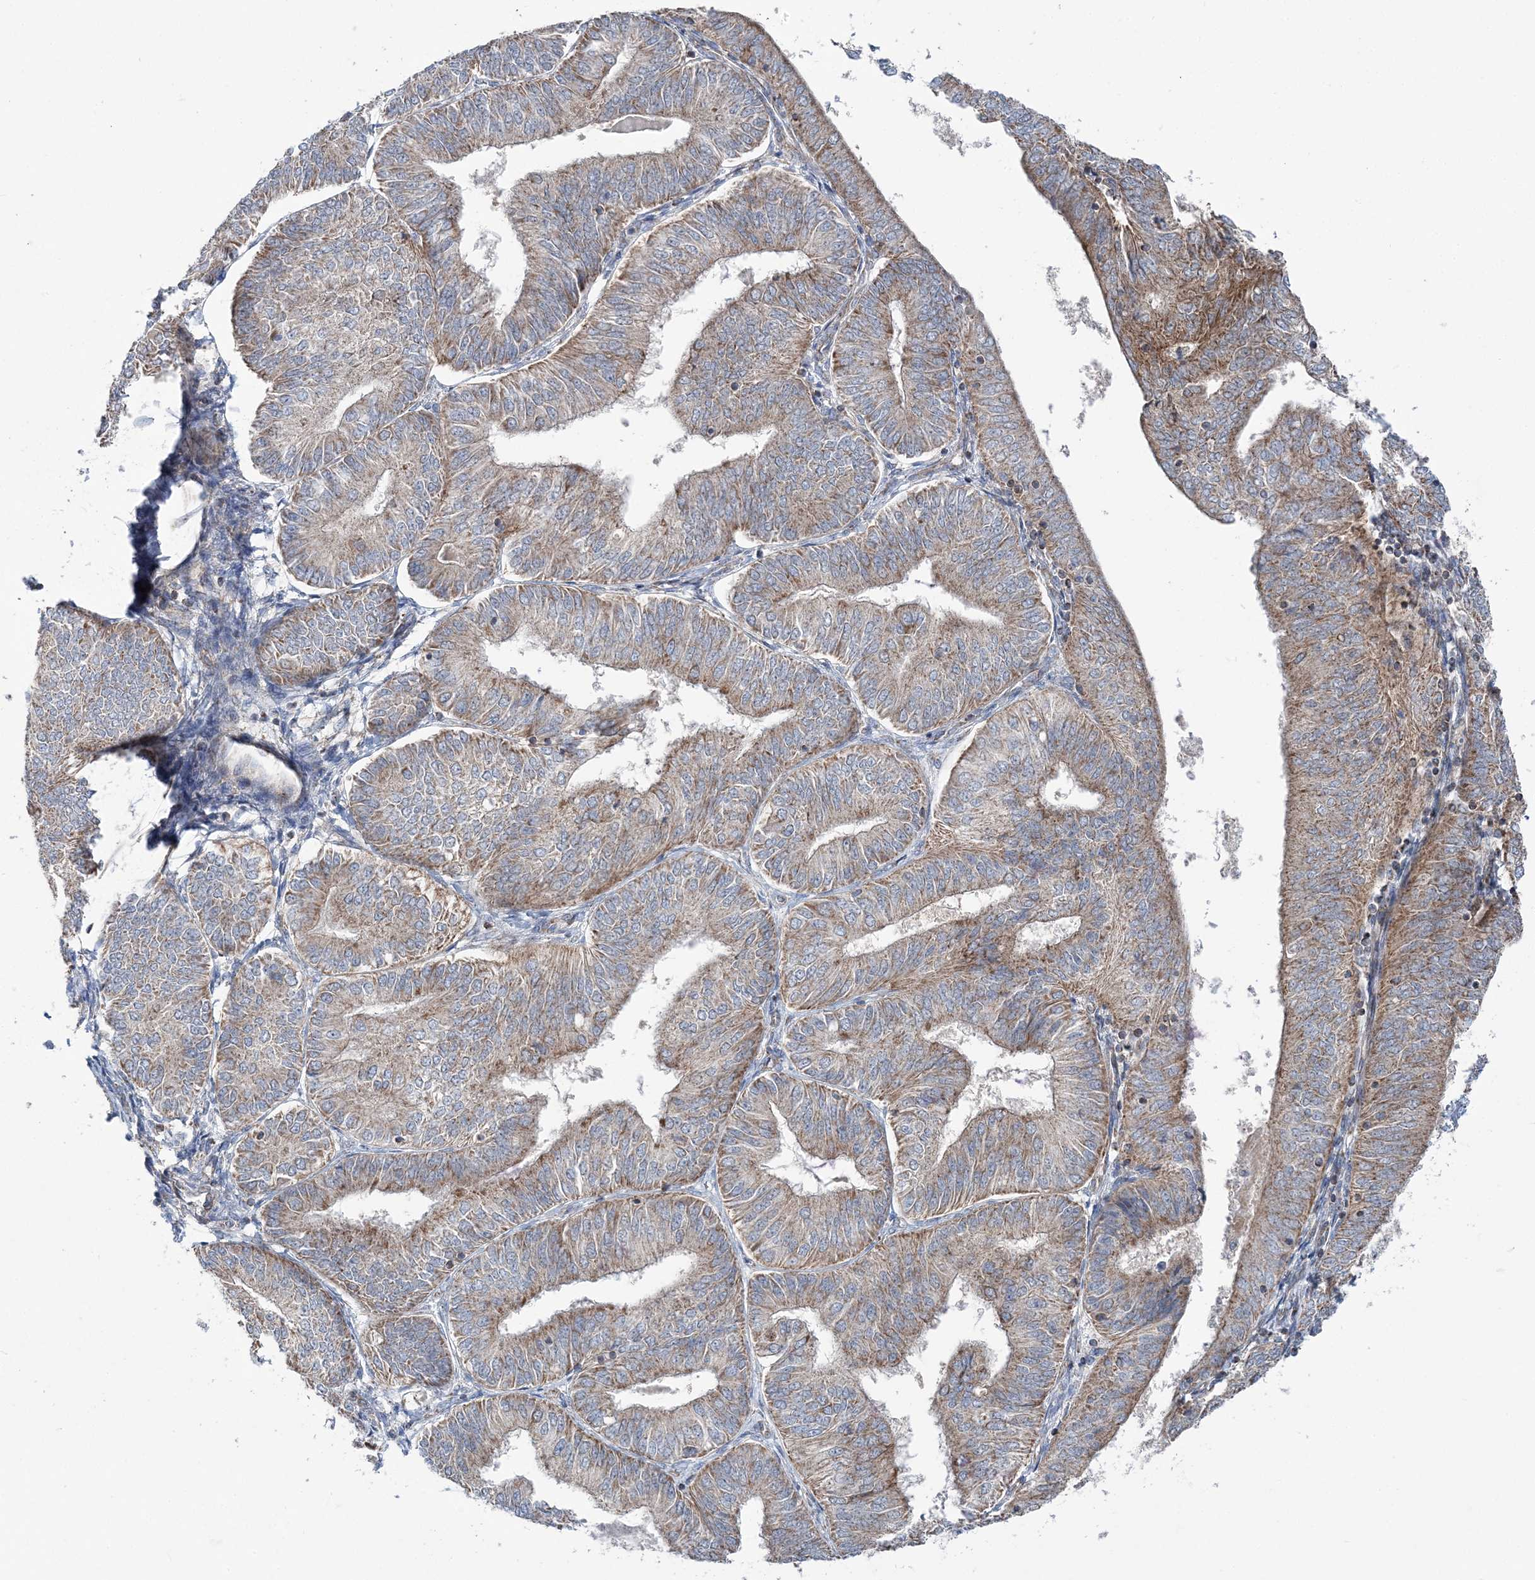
{"staining": {"intensity": "moderate", "quantity": ">75%", "location": "cytoplasmic/membranous"}, "tissue": "endometrial cancer", "cell_type": "Tumor cells", "image_type": "cancer", "snomed": [{"axis": "morphology", "description": "Adenocarcinoma, NOS"}, {"axis": "topography", "description": "Endometrium"}], "caption": "Protein expression analysis of endometrial cancer (adenocarcinoma) shows moderate cytoplasmic/membranous staining in approximately >75% of tumor cells. The staining was performed using DAB to visualize the protein expression in brown, while the nuclei were stained in blue with hematoxylin (Magnification: 20x).", "gene": "OPA1", "patient": {"sex": "female", "age": 58}}